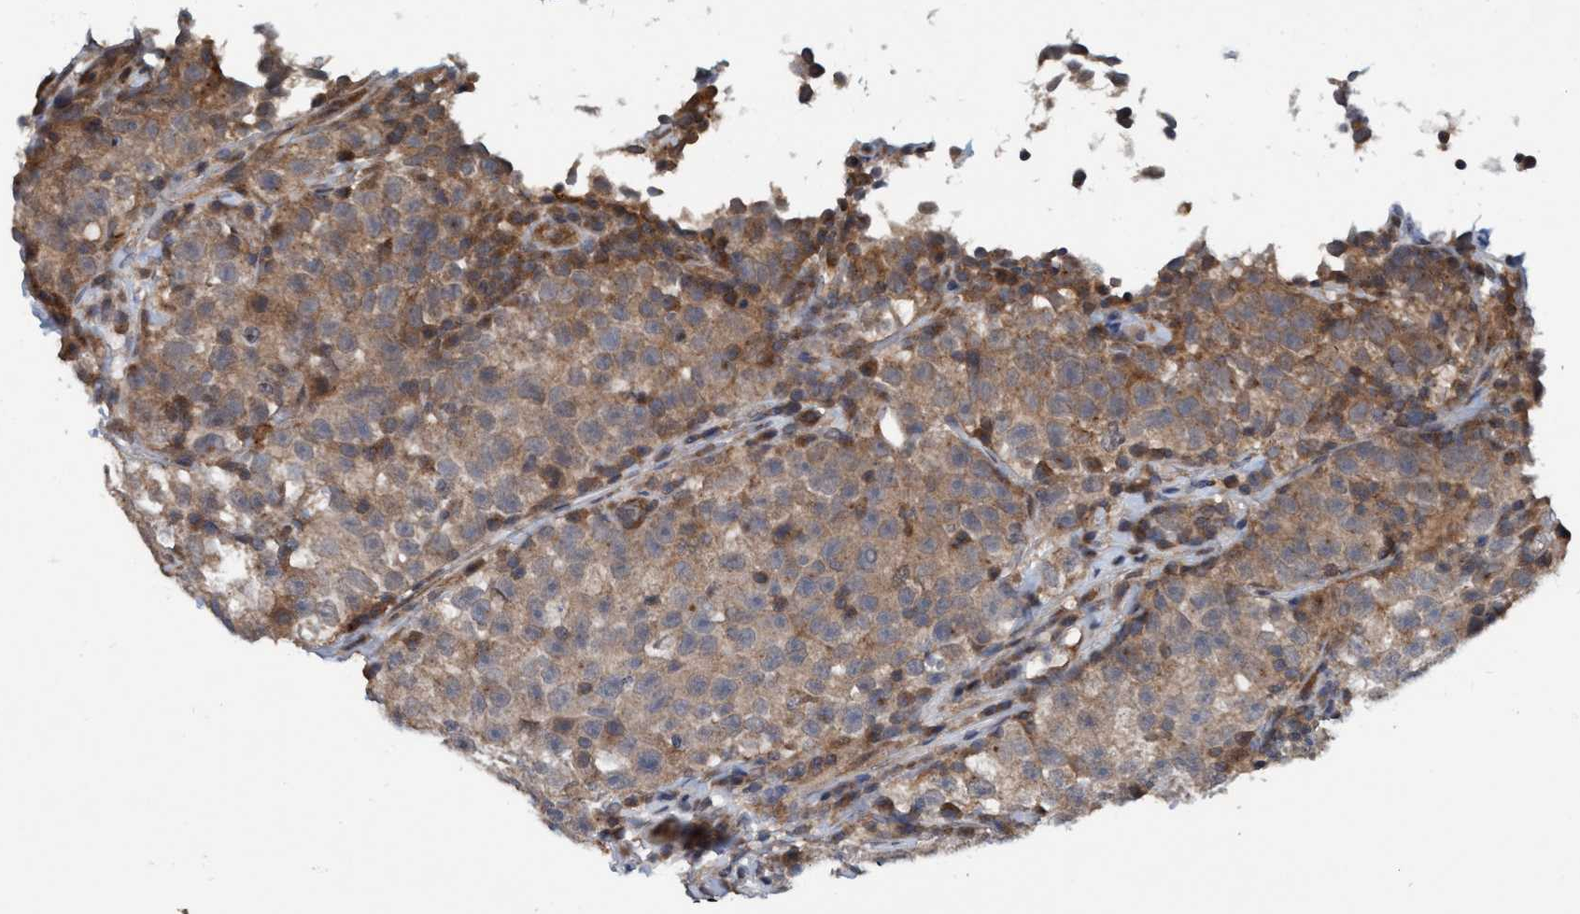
{"staining": {"intensity": "moderate", "quantity": ">75%", "location": "cytoplasmic/membranous"}, "tissue": "testis cancer", "cell_type": "Tumor cells", "image_type": "cancer", "snomed": [{"axis": "morphology", "description": "Seminoma, NOS"}, {"axis": "topography", "description": "Testis"}], "caption": "The immunohistochemical stain labels moderate cytoplasmic/membranous expression in tumor cells of testis cancer (seminoma) tissue. Nuclei are stained in blue.", "gene": "TRIM65", "patient": {"sex": "male", "age": 22}}